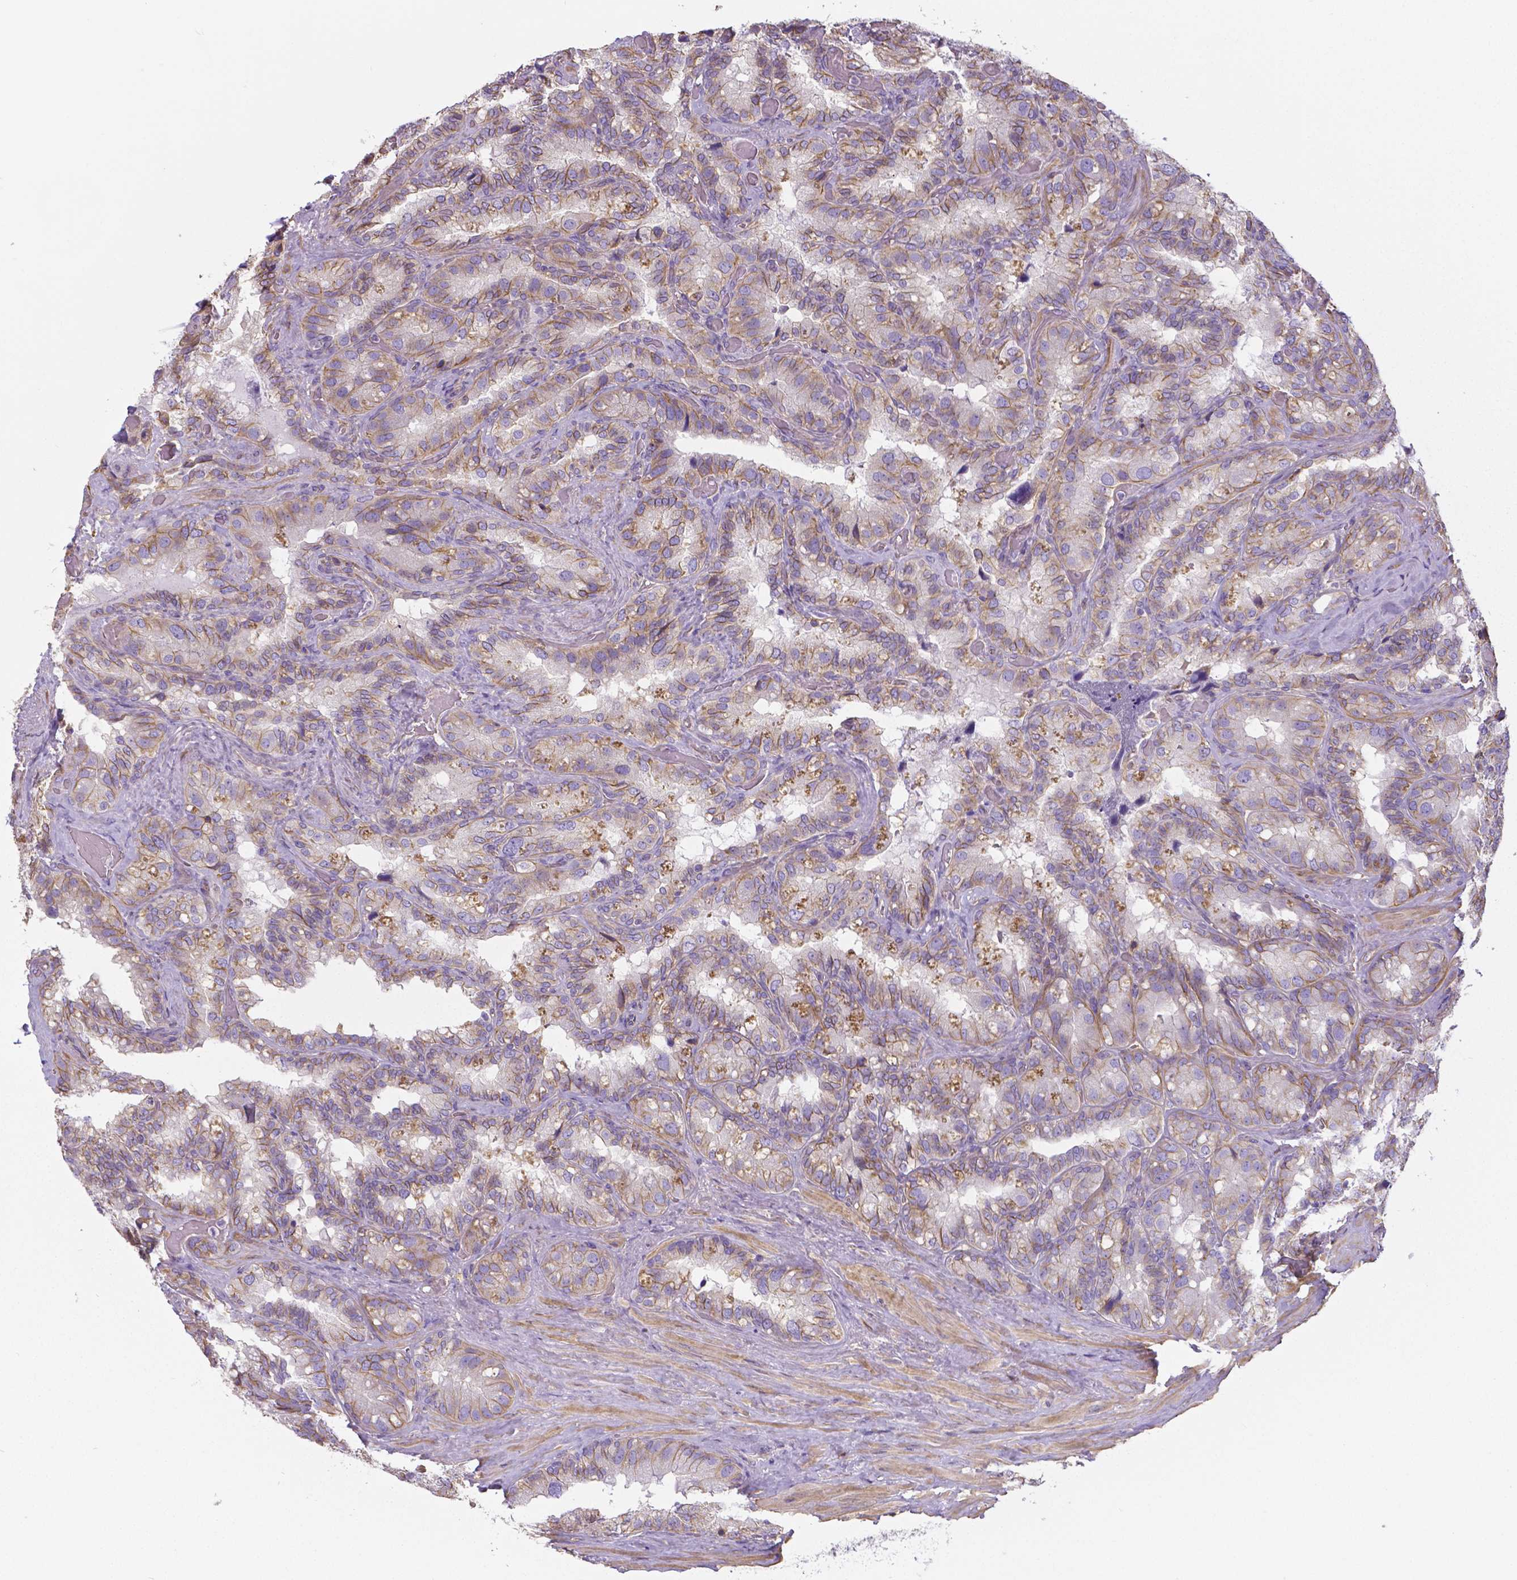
{"staining": {"intensity": "moderate", "quantity": "25%-75%", "location": "cytoplasmic/membranous"}, "tissue": "seminal vesicle", "cell_type": "Glandular cells", "image_type": "normal", "snomed": [{"axis": "morphology", "description": "Normal tissue, NOS"}, {"axis": "topography", "description": "Seminal veicle"}], "caption": "High-magnification brightfield microscopy of normal seminal vesicle stained with DAB (brown) and counterstained with hematoxylin (blue). glandular cells exhibit moderate cytoplasmic/membranous staining is appreciated in about25%-75% of cells. (brown staining indicates protein expression, while blue staining denotes nuclei).", "gene": "CRMP1", "patient": {"sex": "male", "age": 60}}